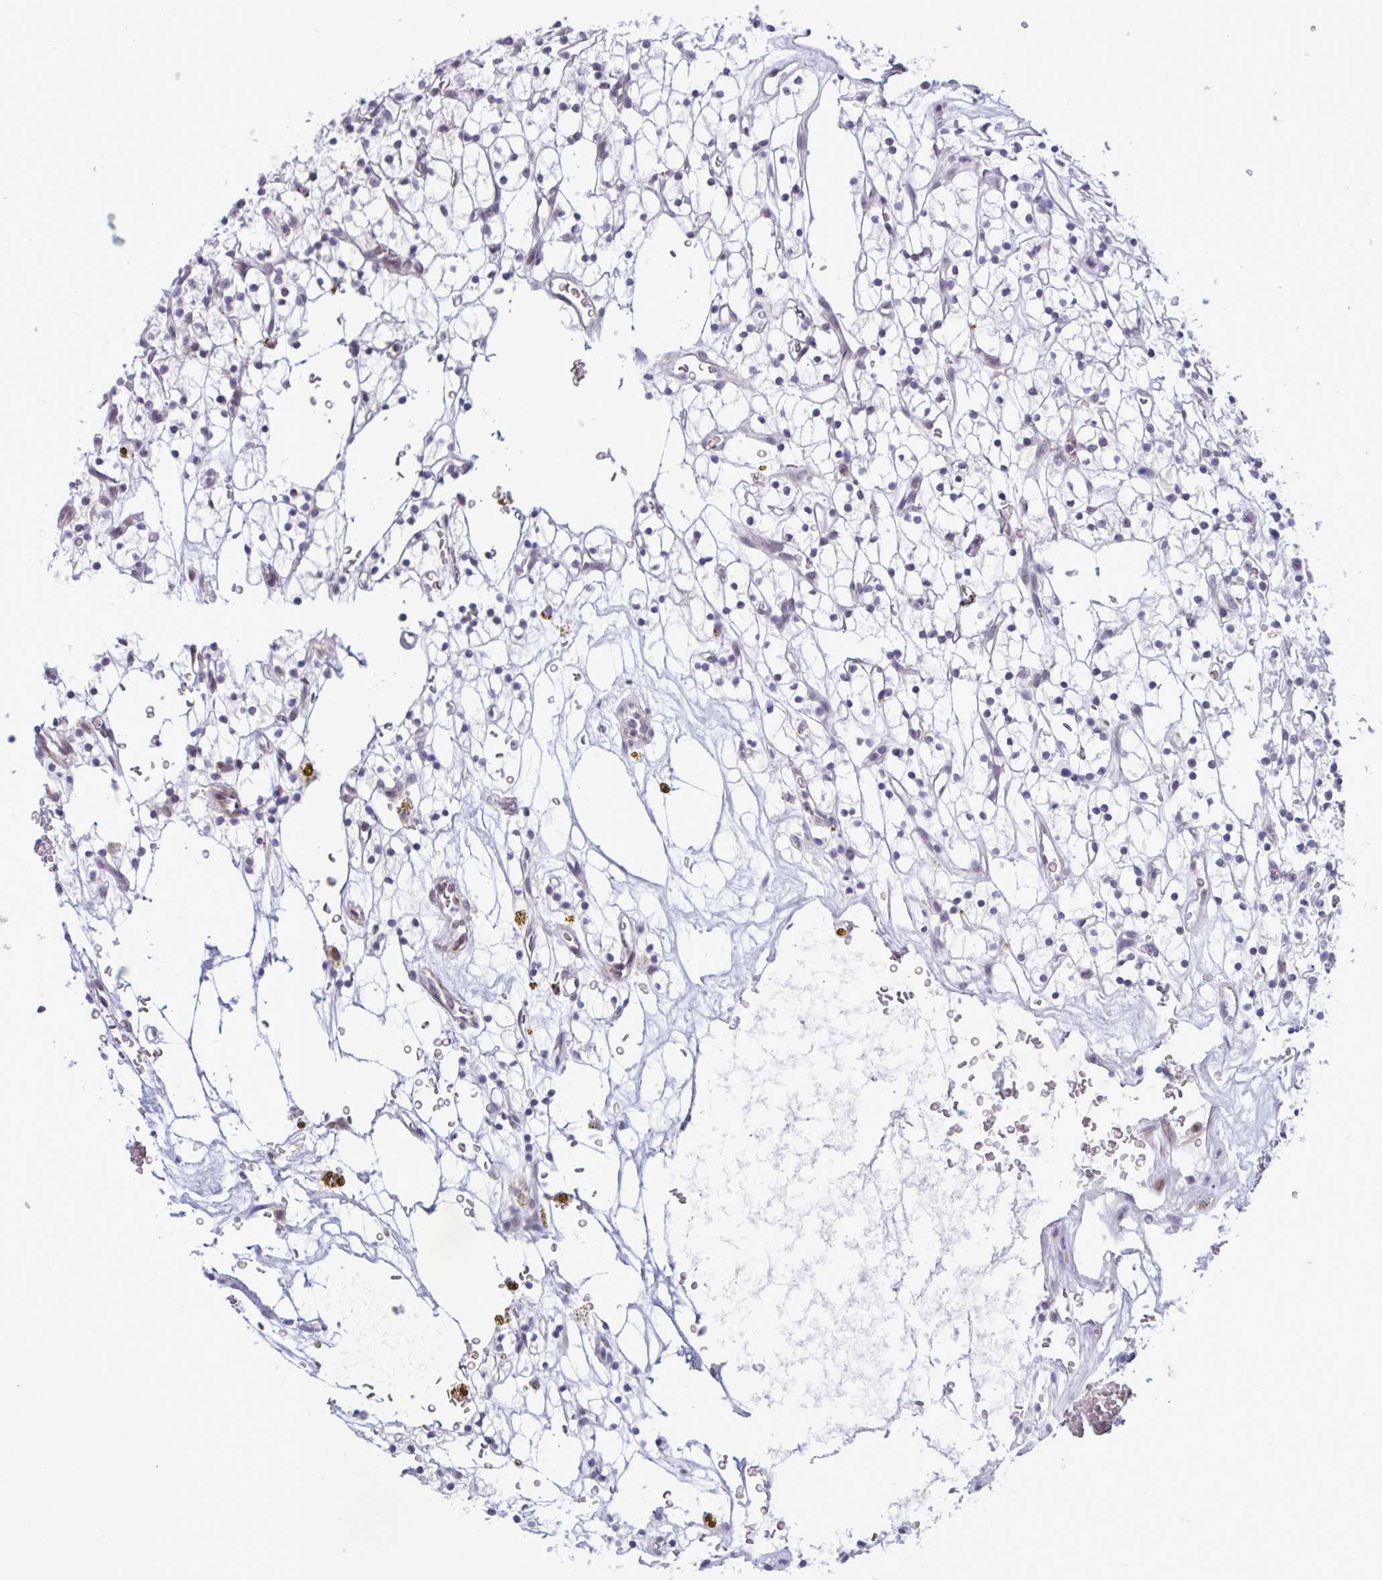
{"staining": {"intensity": "negative", "quantity": "none", "location": "none"}, "tissue": "renal cancer", "cell_type": "Tumor cells", "image_type": "cancer", "snomed": [{"axis": "morphology", "description": "Adenocarcinoma, NOS"}, {"axis": "topography", "description": "Kidney"}], "caption": "Protein analysis of renal cancer reveals no significant positivity in tumor cells.", "gene": "DOCK11", "patient": {"sex": "female", "age": 64}}